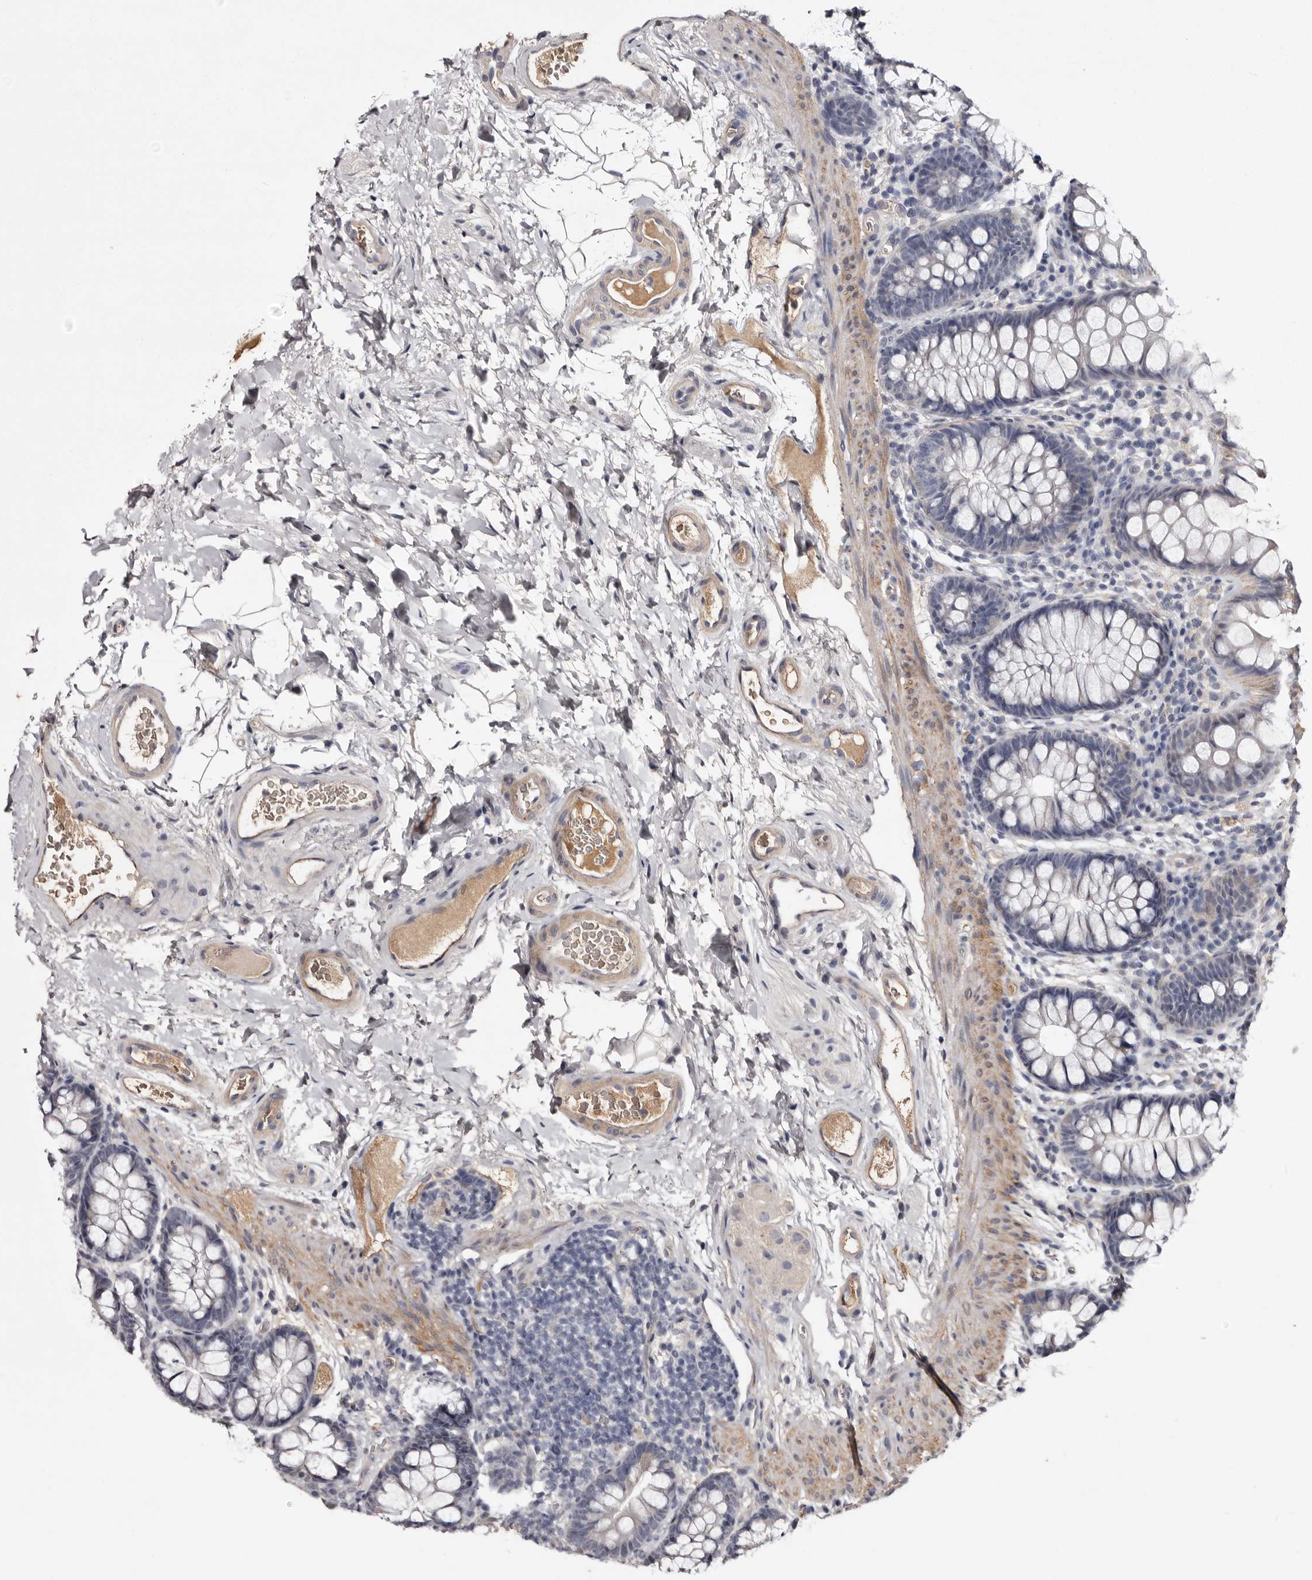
{"staining": {"intensity": "weak", "quantity": ">75%", "location": "cytoplasmic/membranous"}, "tissue": "colon", "cell_type": "Endothelial cells", "image_type": "normal", "snomed": [{"axis": "morphology", "description": "Normal tissue, NOS"}, {"axis": "topography", "description": "Colon"}], "caption": "Immunohistochemical staining of unremarkable human colon shows weak cytoplasmic/membranous protein expression in approximately >75% of endothelial cells.", "gene": "CYP1B1", "patient": {"sex": "female", "age": 62}}